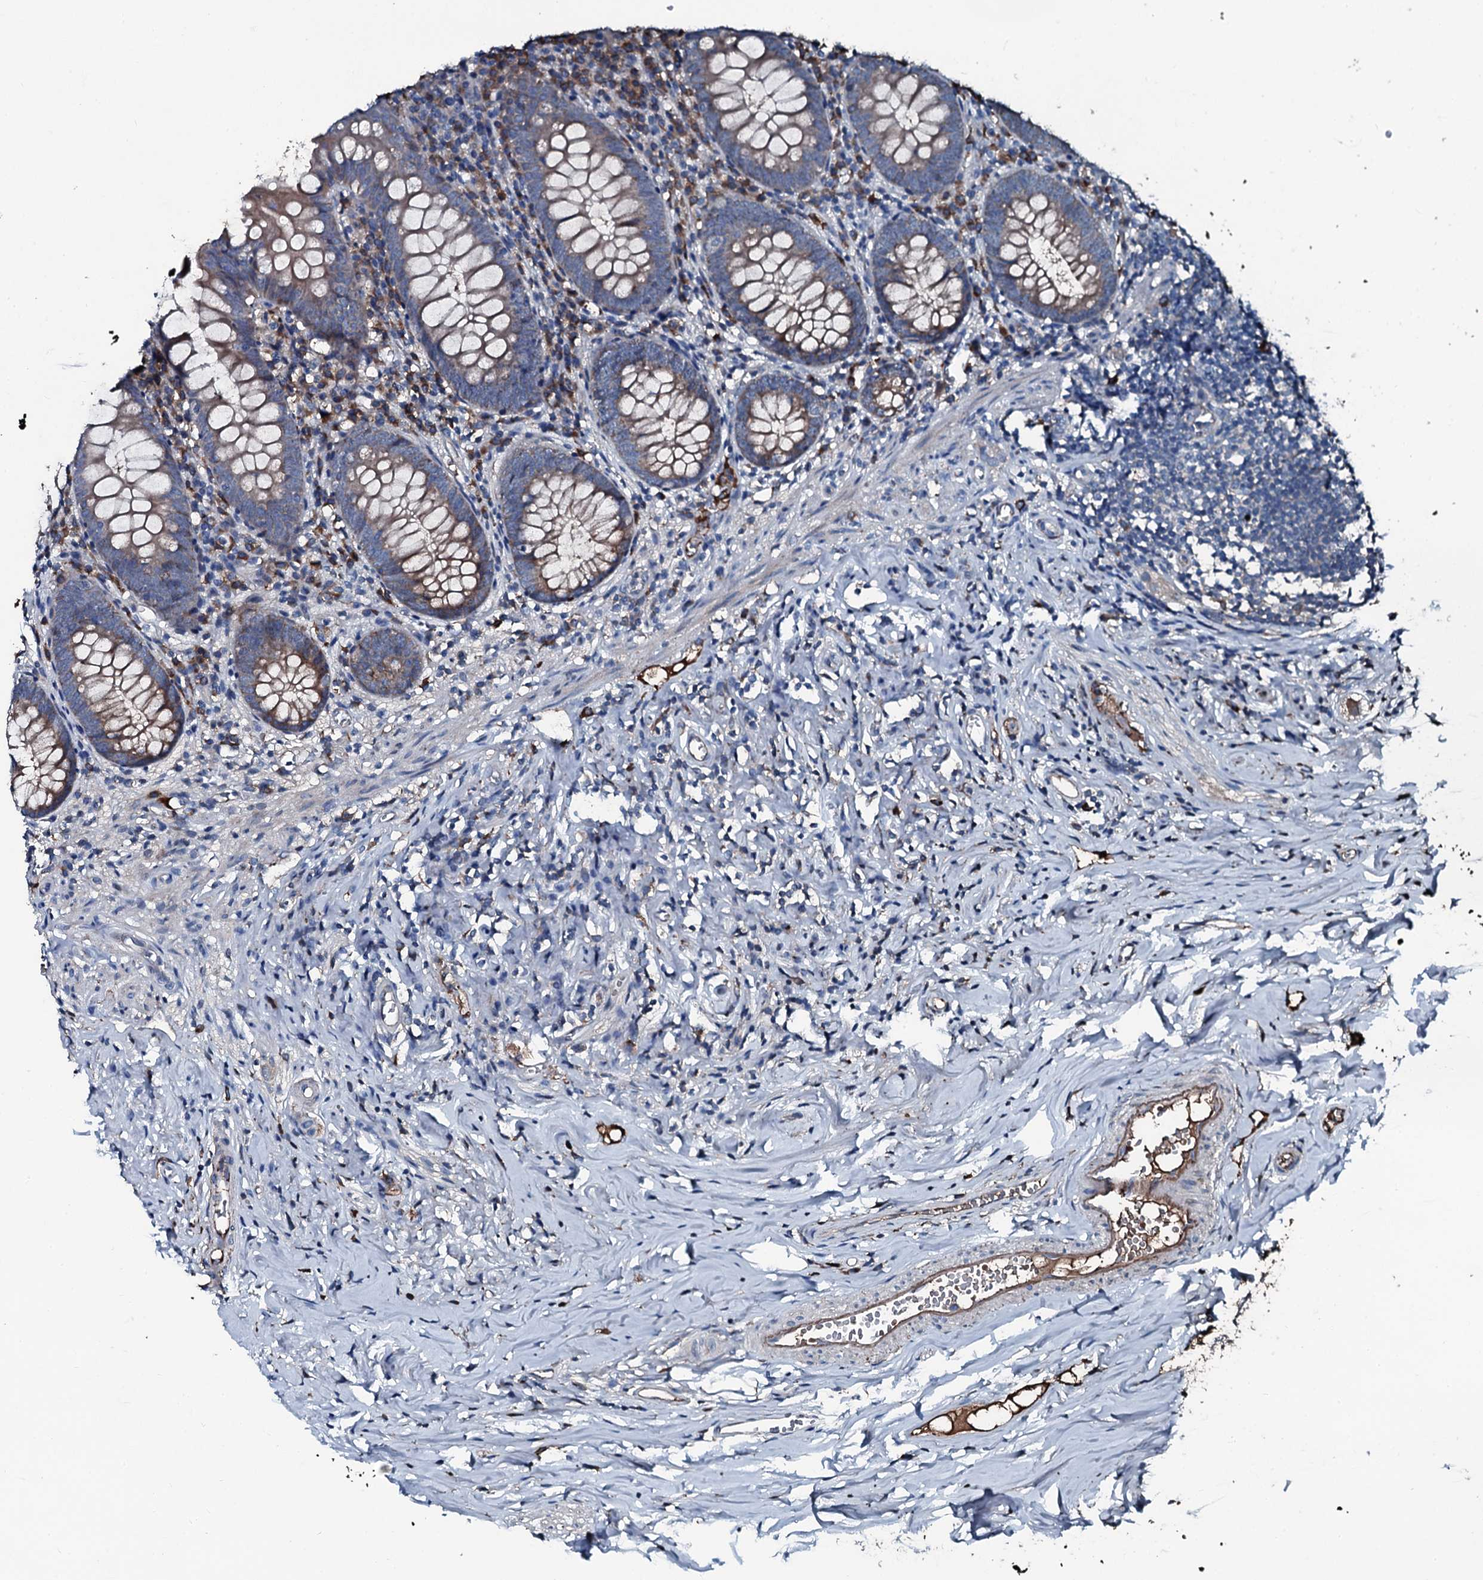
{"staining": {"intensity": "moderate", "quantity": "25%-75%", "location": "cytoplasmic/membranous"}, "tissue": "appendix", "cell_type": "Glandular cells", "image_type": "normal", "snomed": [{"axis": "morphology", "description": "Normal tissue, NOS"}, {"axis": "topography", "description": "Appendix"}], "caption": "IHC photomicrograph of benign appendix: appendix stained using IHC displays medium levels of moderate protein expression localized specifically in the cytoplasmic/membranous of glandular cells, appearing as a cytoplasmic/membranous brown color.", "gene": "AARS1", "patient": {"sex": "female", "age": 51}}